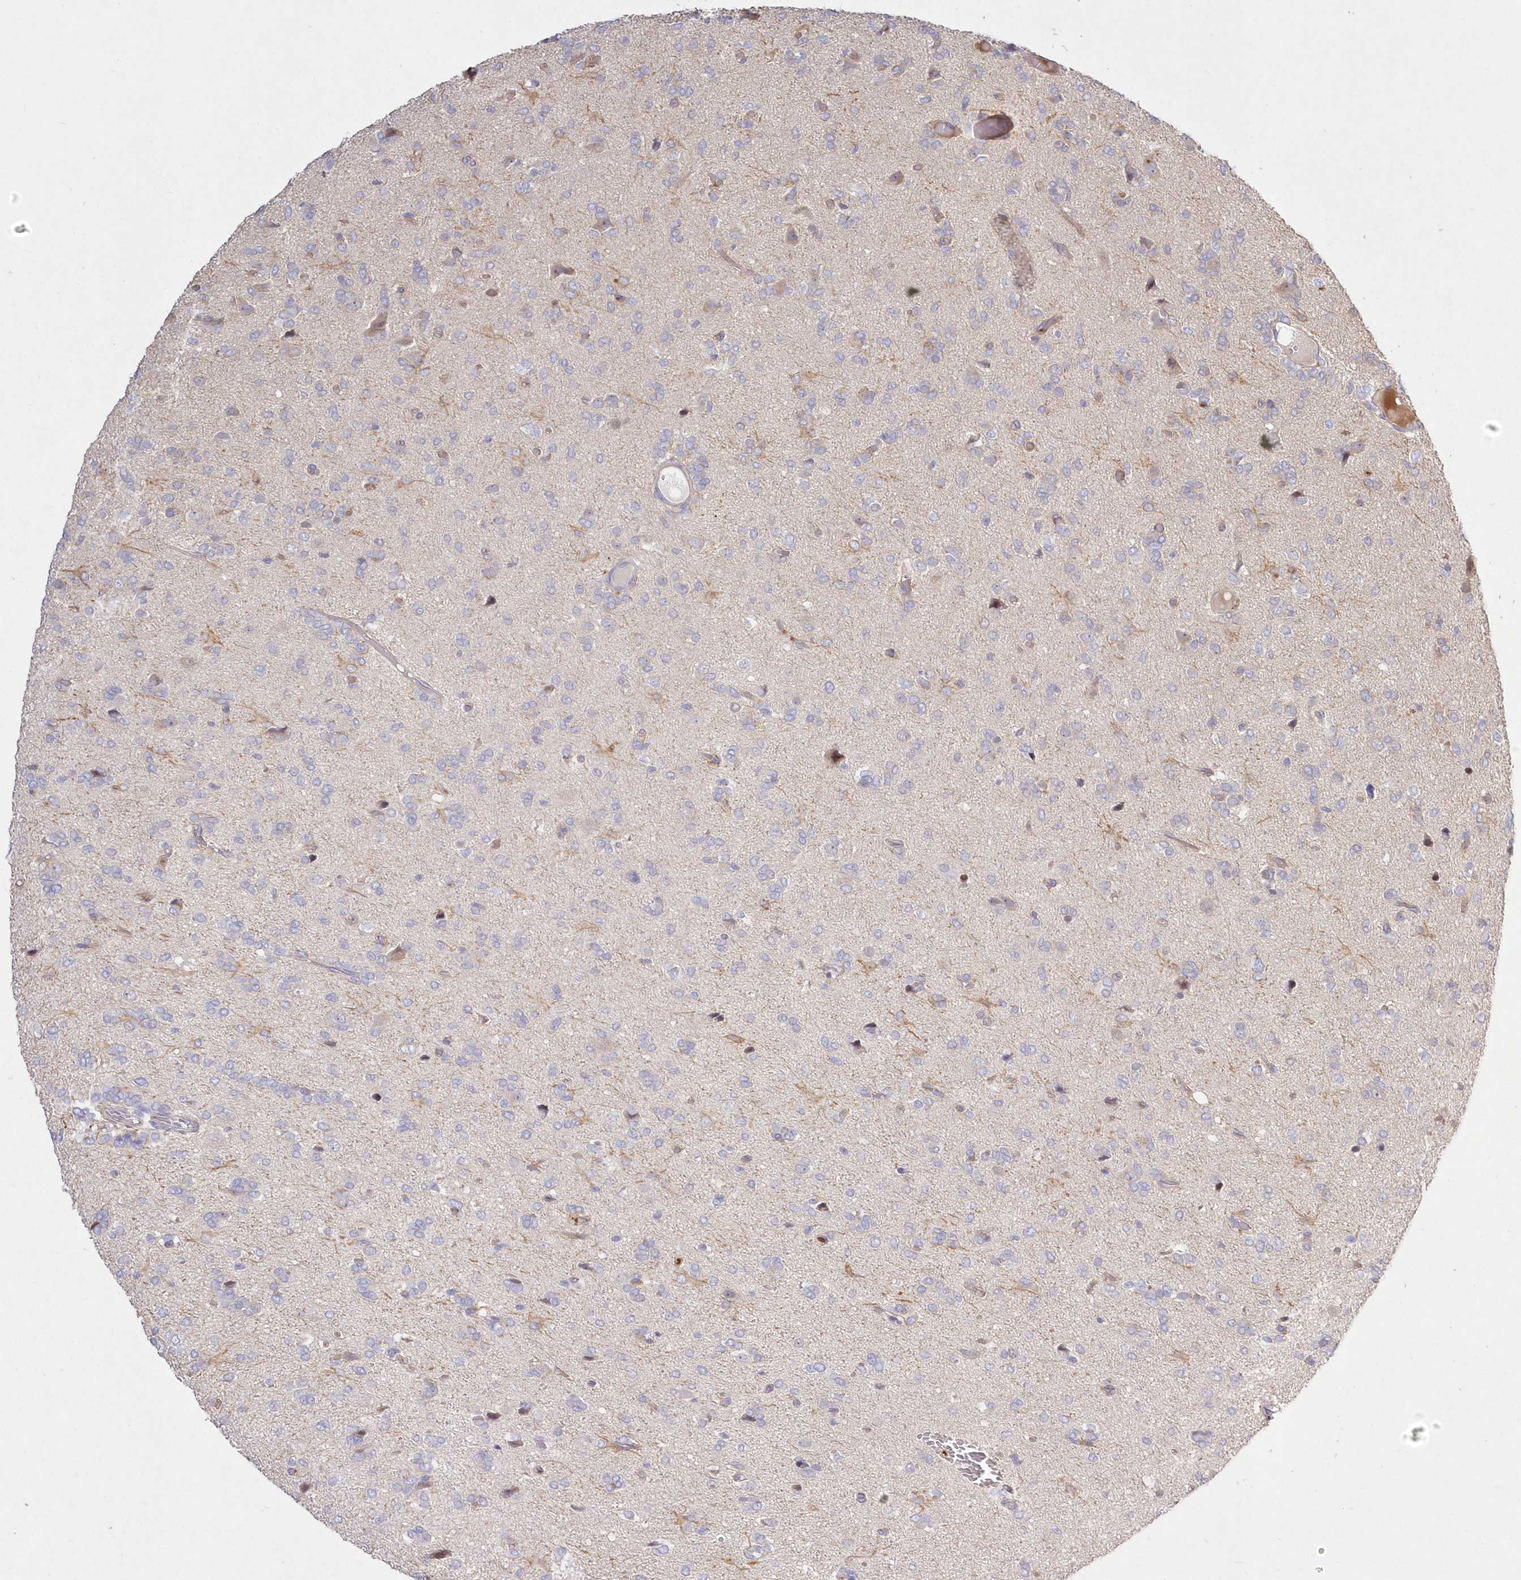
{"staining": {"intensity": "negative", "quantity": "none", "location": "none"}, "tissue": "glioma", "cell_type": "Tumor cells", "image_type": "cancer", "snomed": [{"axis": "morphology", "description": "Glioma, malignant, High grade"}, {"axis": "topography", "description": "Brain"}], "caption": "High power microscopy photomicrograph of an immunohistochemistry image of glioma, revealing no significant staining in tumor cells.", "gene": "WBP1L", "patient": {"sex": "female", "age": 59}}